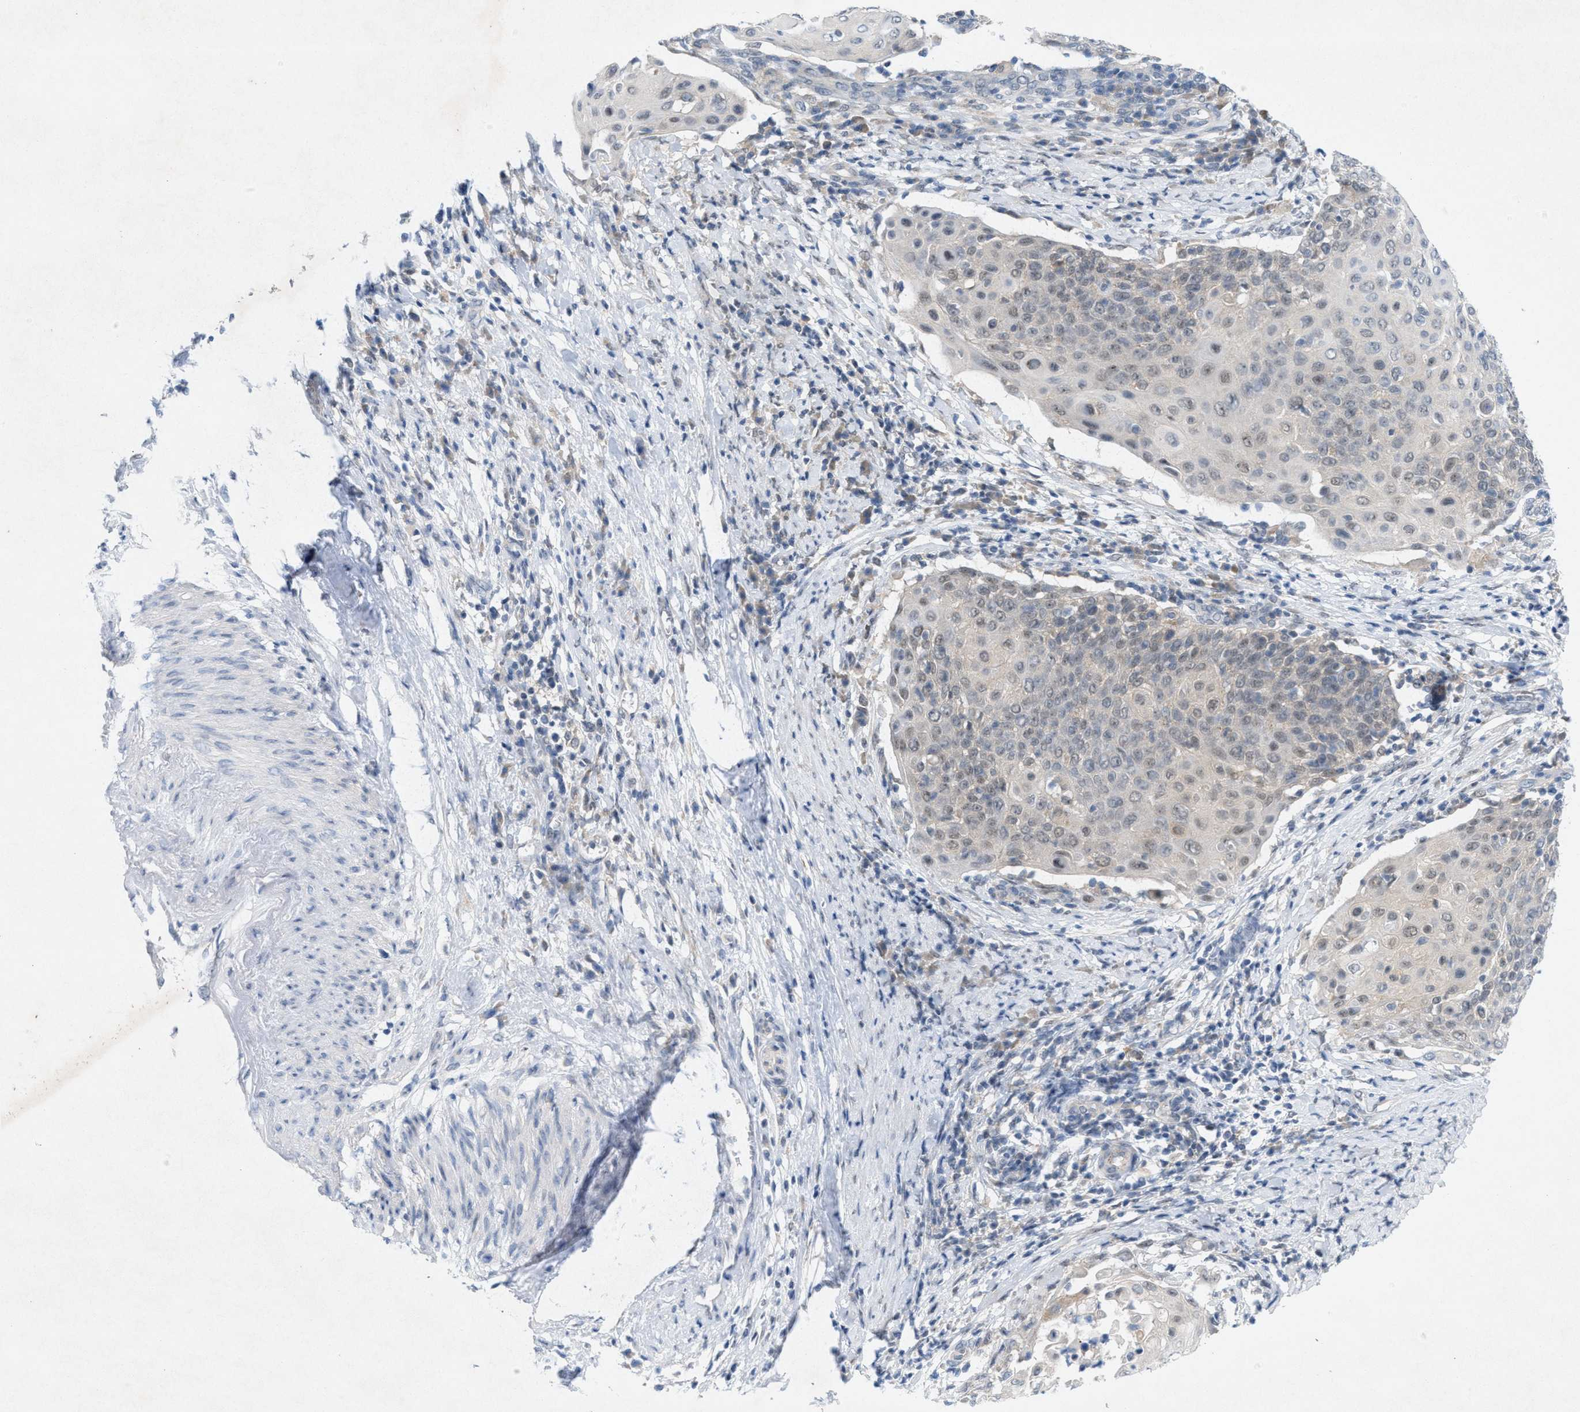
{"staining": {"intensity": "weak", "quantity": "<25%", "location": "nuclear"}, "tissue": "cervical cancer", "cell_type": "Tumor cells", "image_type": "cancer", "snomed": [{"axis": "morphology", "description": "Squamous cell carcinoma, NOS"}, {"axis": "topography", "description": "Cervix"}], "caption": "This is a image of immunohistochemistry (IHC) staining of cervical cancer (squamous cell carcinoma), which shows no expression in tumor cells.", "gene": "WIPI2", "patient": {"sex": "female", "age": 39}}